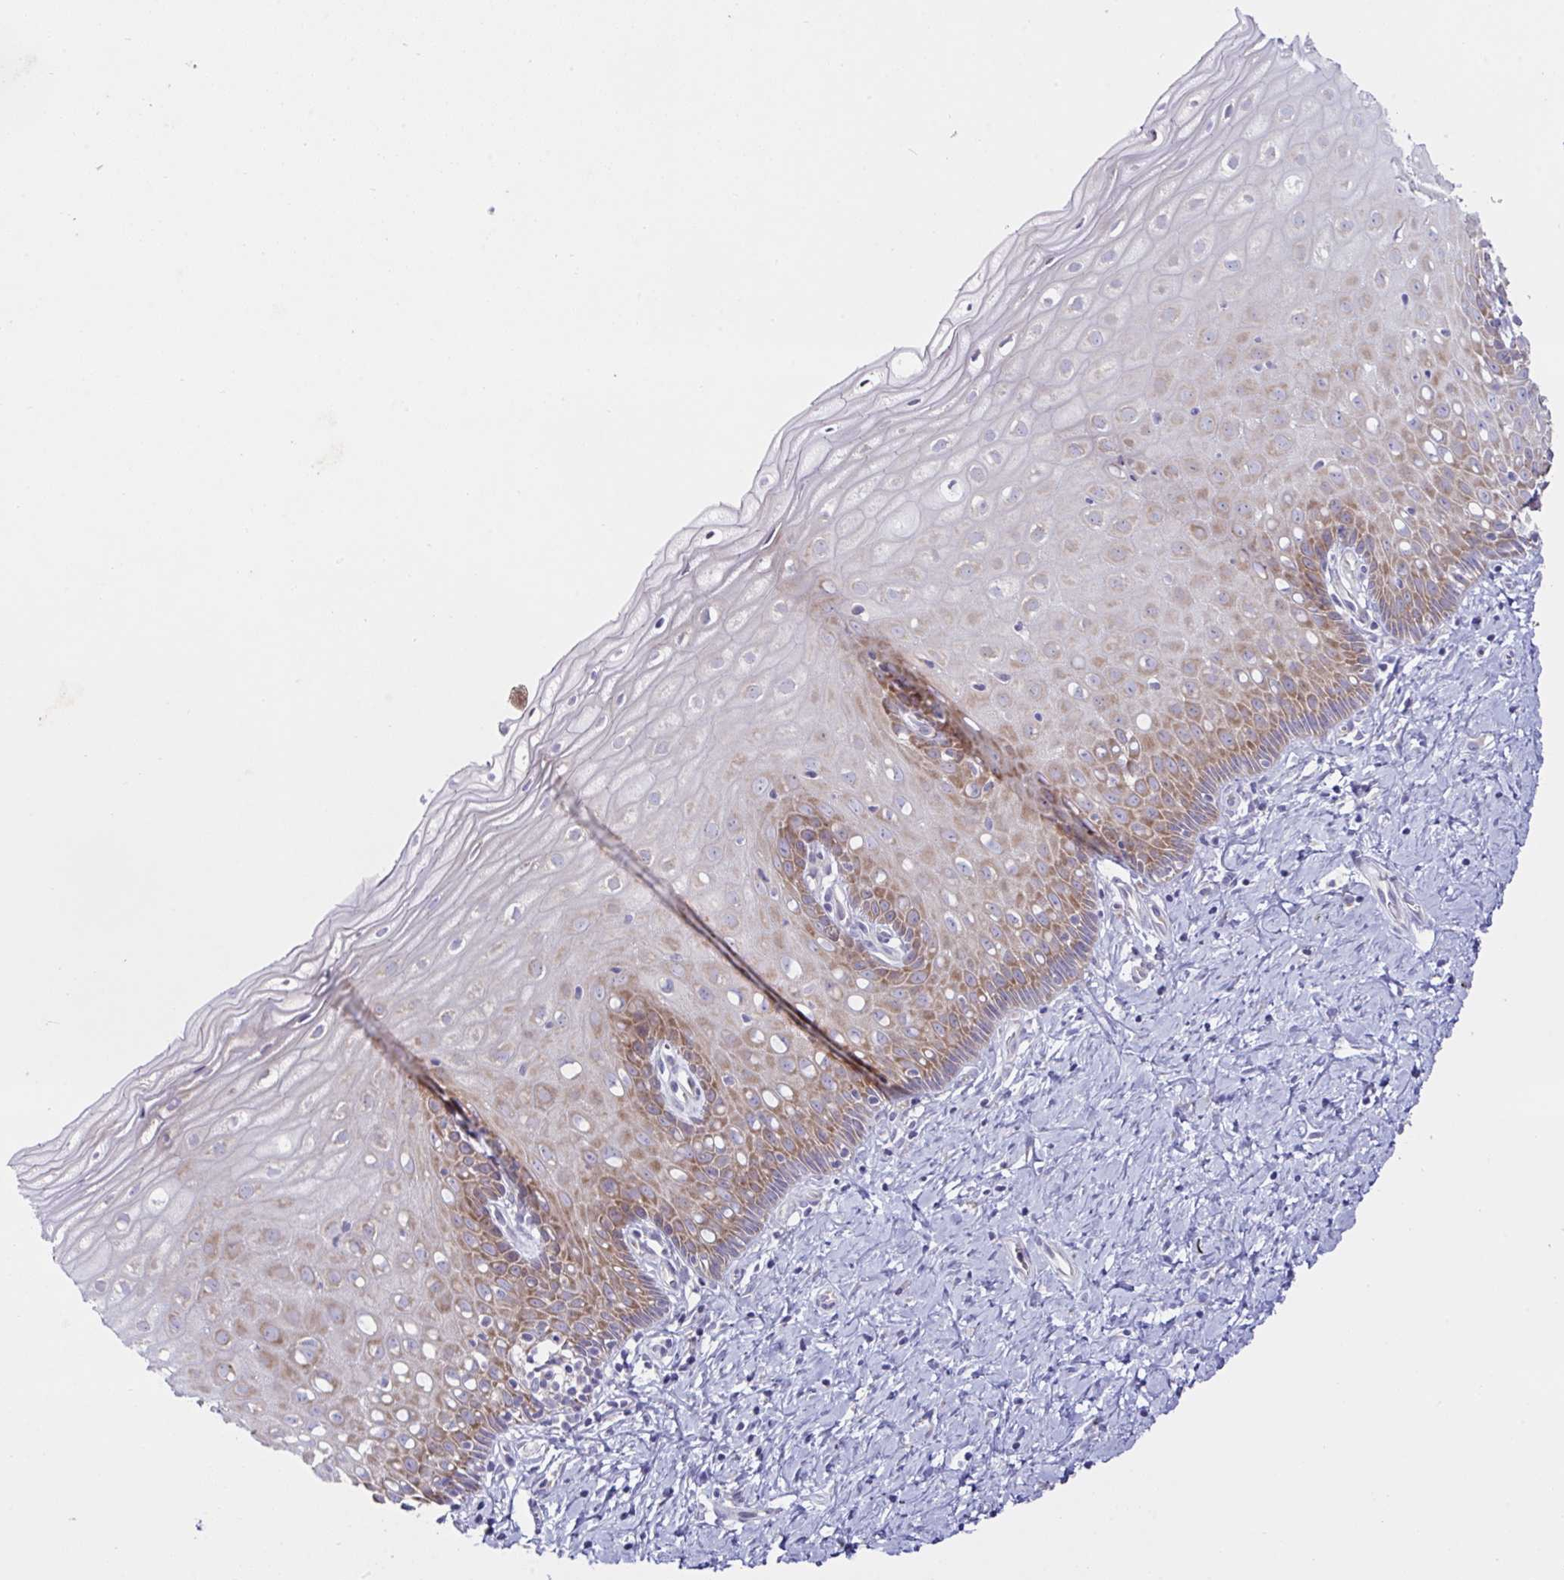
{"staining": {"intensity": "negative", "quantity": "none", "location": "none"}, "tissue": "cervix", "cell_type": "Glandular cells", "image_type": "normal", "snomed": [{"axis": "morphology", "description": "Normal tissue, NOS"}, {"axis": "topography", "description": "Cervix"}], "caption": "This is a image of IHC staining of benign cervix, which shows no expression in glandular cells. (Immunohistochemistry, brightfield microscopy, high magnification).", "gene": "FAU", "patient": {"sex": "female", "age": 37}}